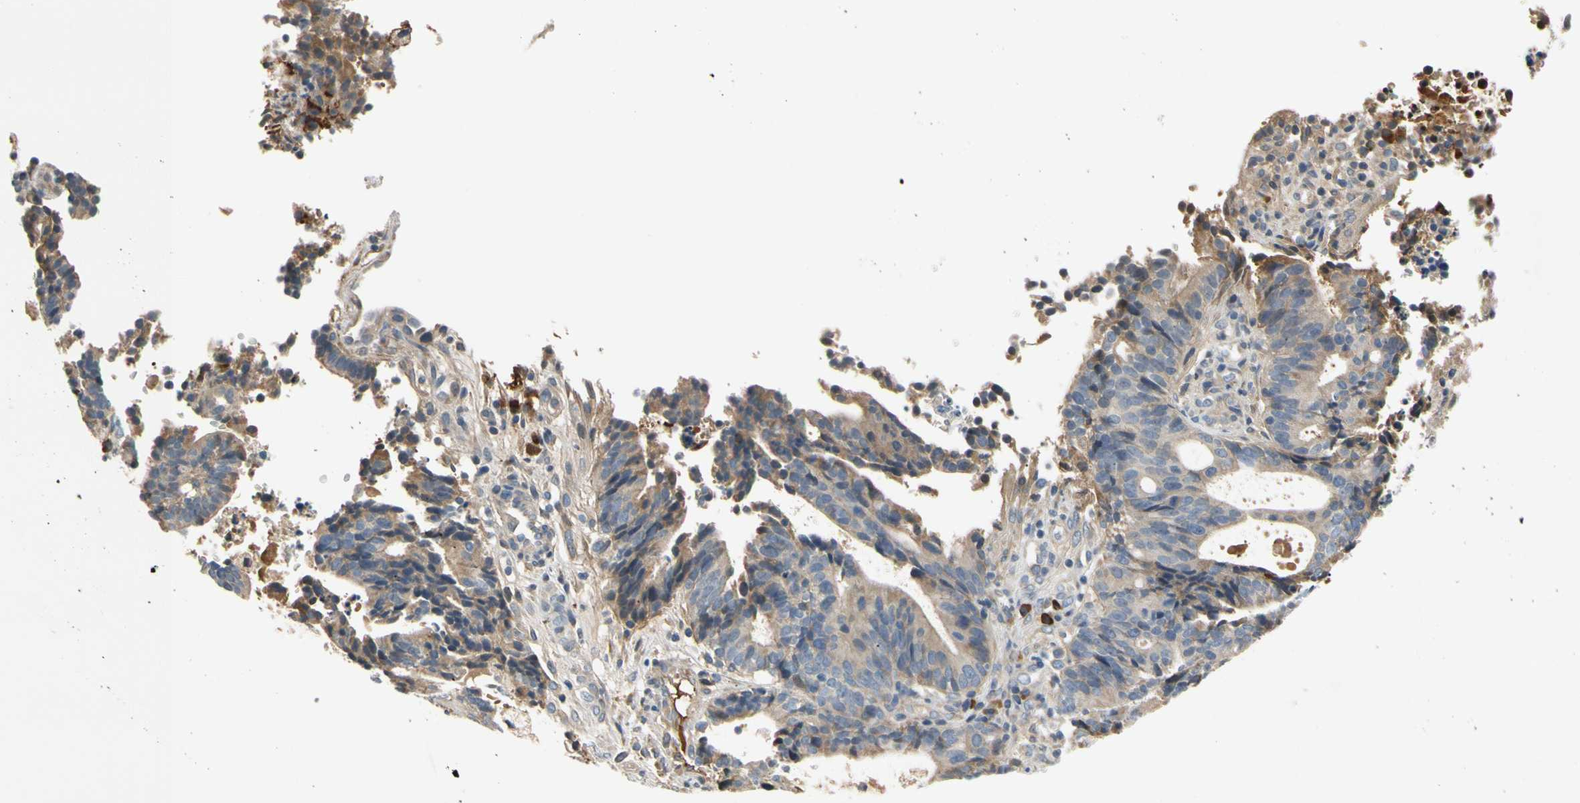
{"staining": {"intensity": "weak", "quantity": ">75%", "location": "cytoplasmic/membranous"}, "tissue": "endometrial cancer", "cell_type": "Tumor cells", "image_type": "cancer", "snomed": [{"axis": "morphology", "description": "Adenocarcinoma, NOS"}, {"axis": "topography", "description": "Uterus"}], "caption": "This photomicrograph exhibits IHC staining of adenocarcinoma (endometrial), with low weak cytoplasmic/membranous staining in about >75% of tumor cells.", "gene": "C4A", "patient": {"sex": "female", "age": 83}}